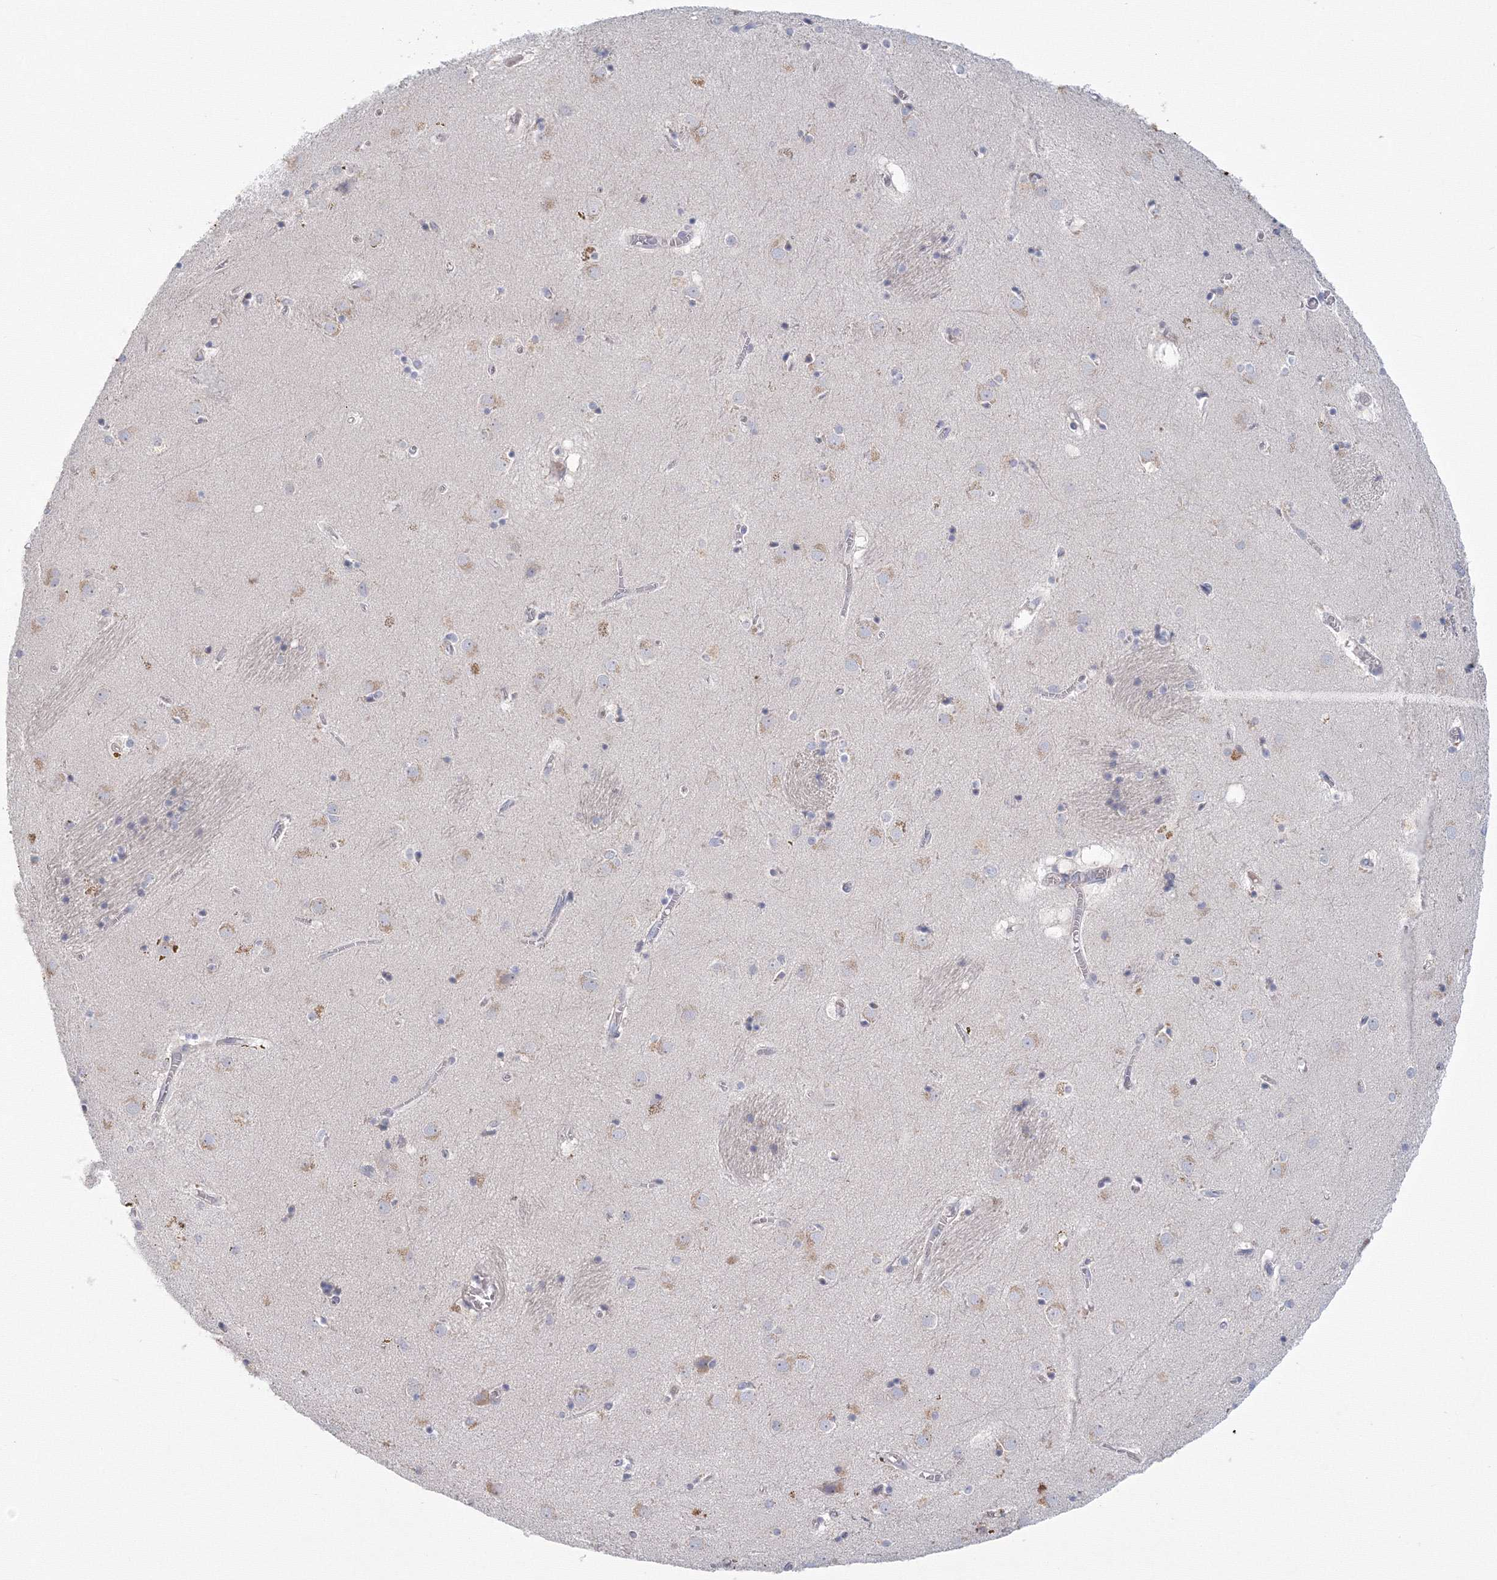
{"staining": {"intensity": "negative", "quantity": "none", "location": "none"}, "tissue": "caudate", "cell_type": "Glial cells", "image_type": "normal", "snomed": [{"axis": "morphology", "description": "Normal tissue, NOS"}, {"axis": "topography", "description": "Lateral ventricle wall"}], "caption": "There is no significant positivity in glial cells of caudate. (Stains: DAB (3,3'-diaminobenzidine) IHC with hematoxylin counter stain, Microscopy: brightfield microscopy at high magnification).", "gene": "TACC2", "patient": {"sex": "male", "age": 70}}